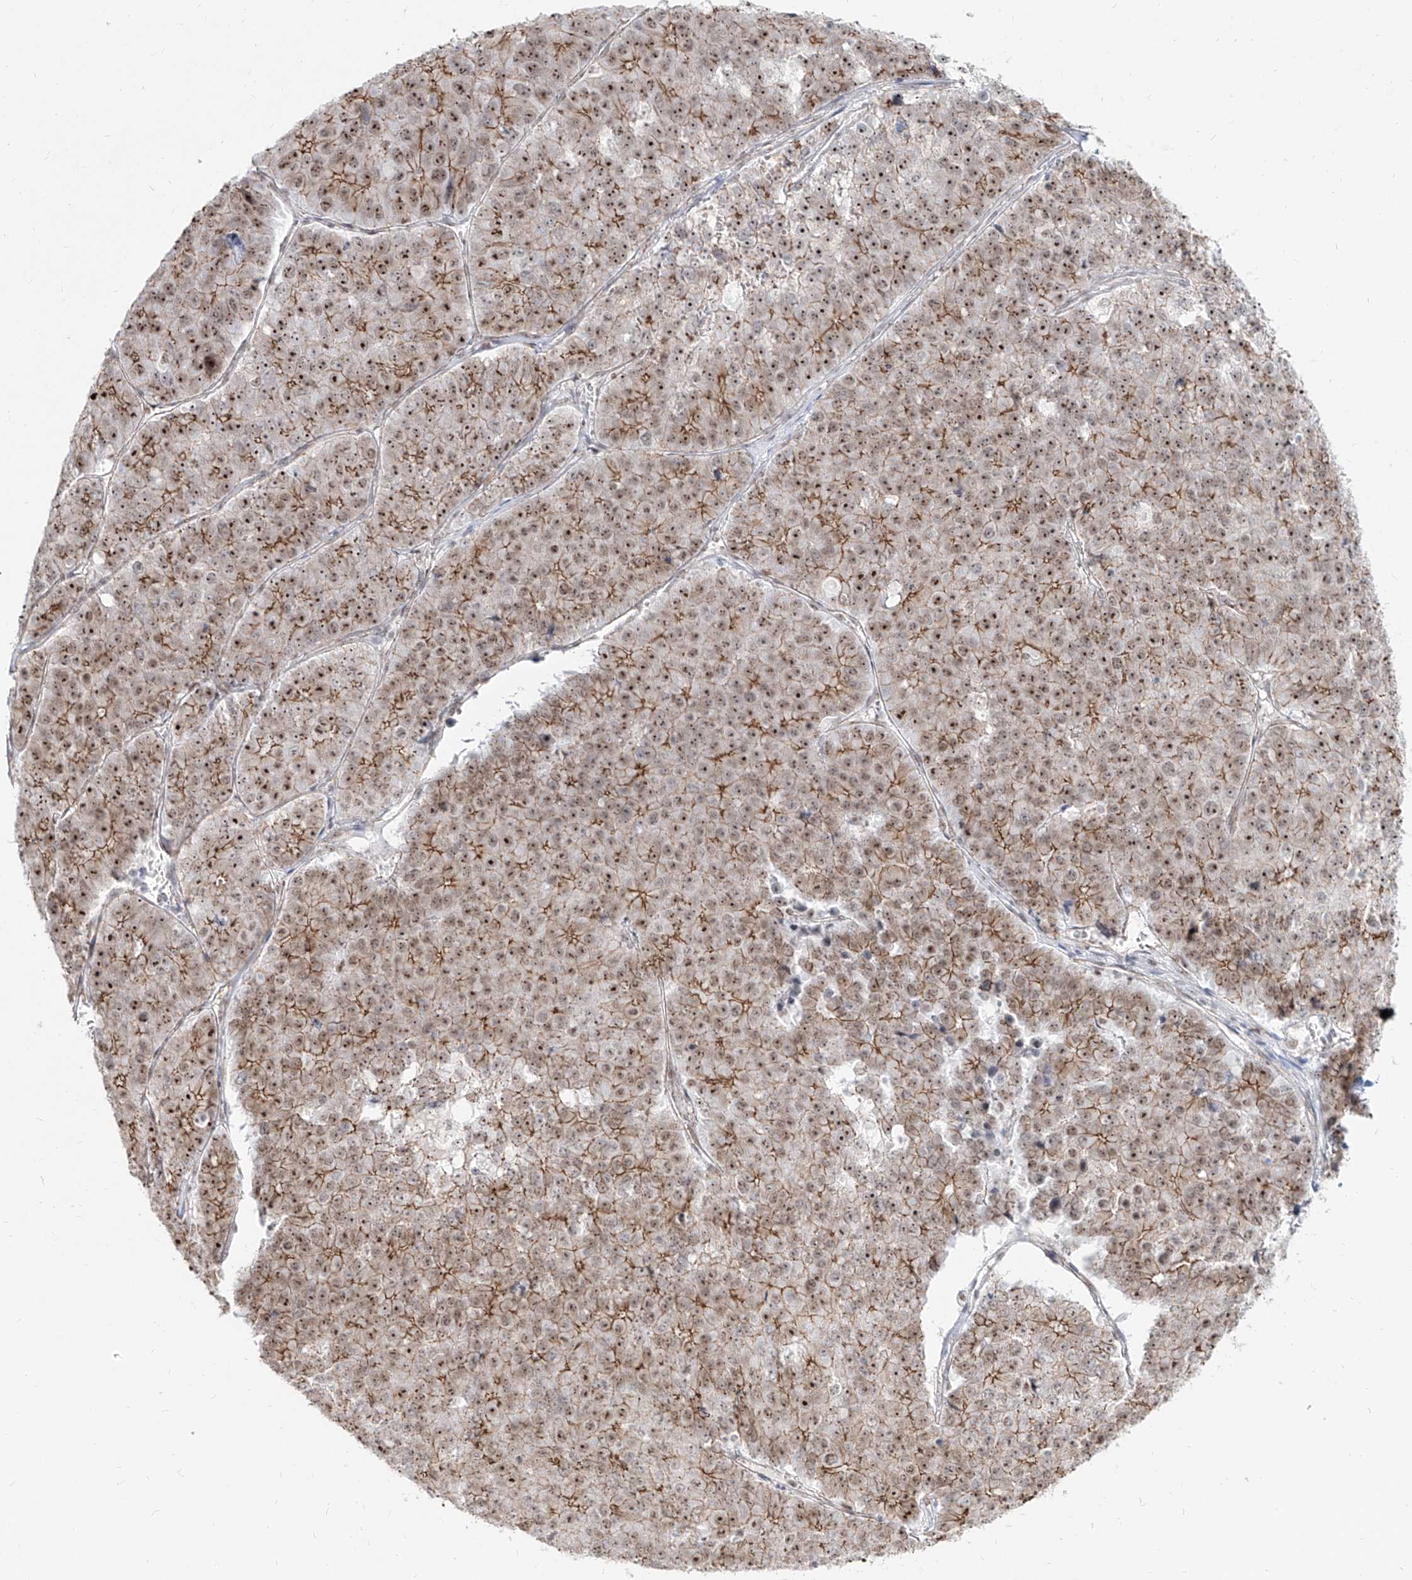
{"staining": {"intensity": "strong", "quantity": ">75%", "location": "cytoplasmic/membranous,nuclear"}, "tissue": "pancreatic cancer", "cell_type": "Tumor cells", "image_type": "cancer", "snomed": [{"axis": "morphology", "description": "Adenocarcinoma, NOS"}, {"axis": "topography", "description": "Pancreas"}], "caption": "IHC of human adenocarcinoma (pancreatic) displays high levels of strong cytoplasmic/membranous and nuclear positivity in about >75% of tumor cells. (Stains: DAB in brown, nuclei in blue, Microscopy: brightfield microscopy at high magnification).", "gene": "ZNF710", "patient": {"sex": "male", "age": 50}}